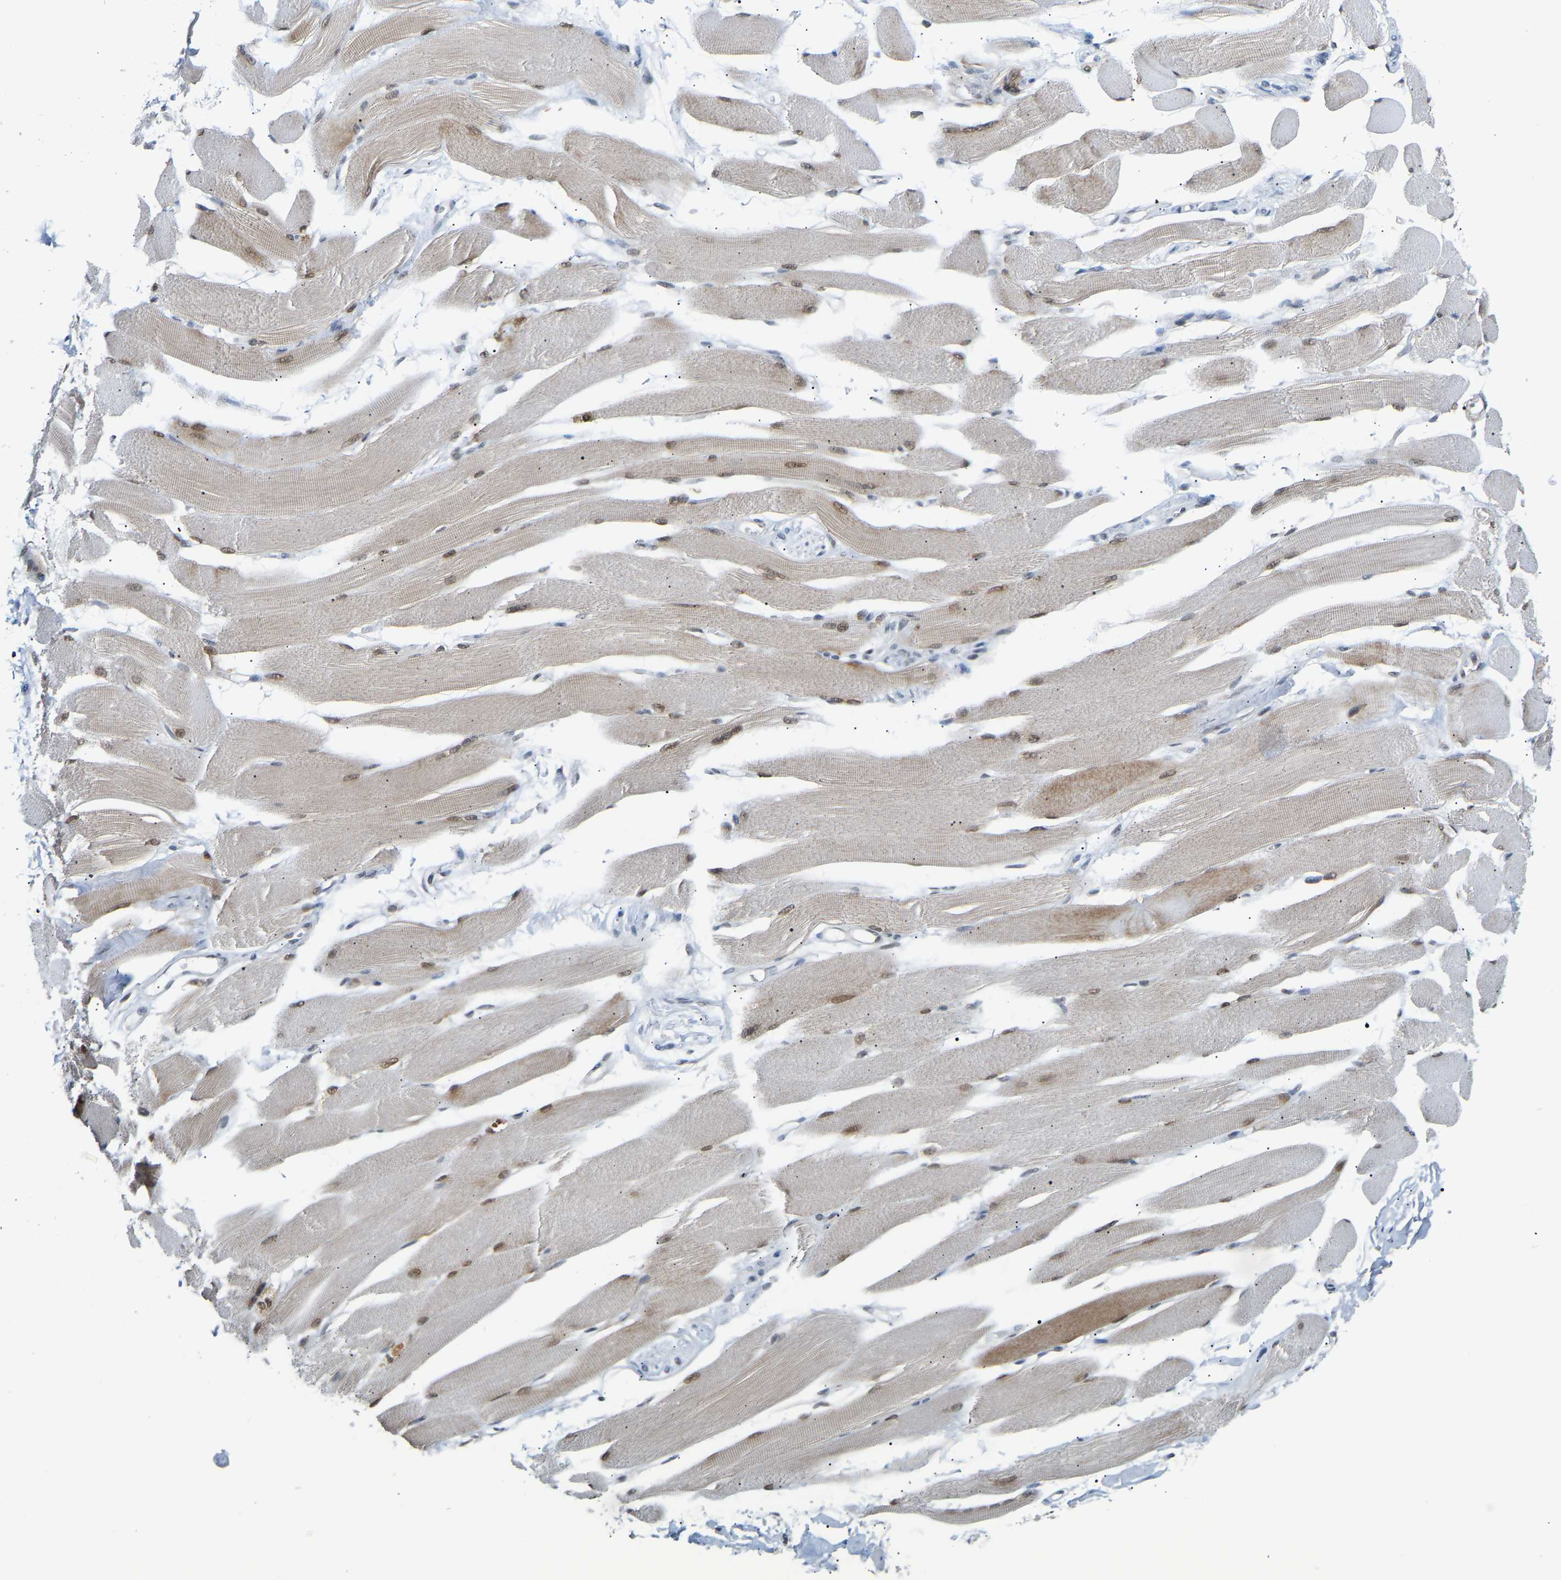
{"staining": {"intensity": "moderate", "quantity": "25%-75%", "location": "nuclear"}, "tissue": "skeletal muscle", "cell_type": "Myocytes", "image_type": "normal", "snomed": [{"axis": "morphology", "description": "Normal tissue, NOS"}, {"axis": "topography", "description": "Skeletal muscle"}, {"axis": "topography", "description": "Peripheral nerve tissue"}], "caption": "Skeletal muscle stained with DAB immunohistochemistry shows medium levels of moderate nuclear expression in about 25%-75% of myocytes.", "gene": "RBM15", "patient": {"sex": "female", "age": 84}}